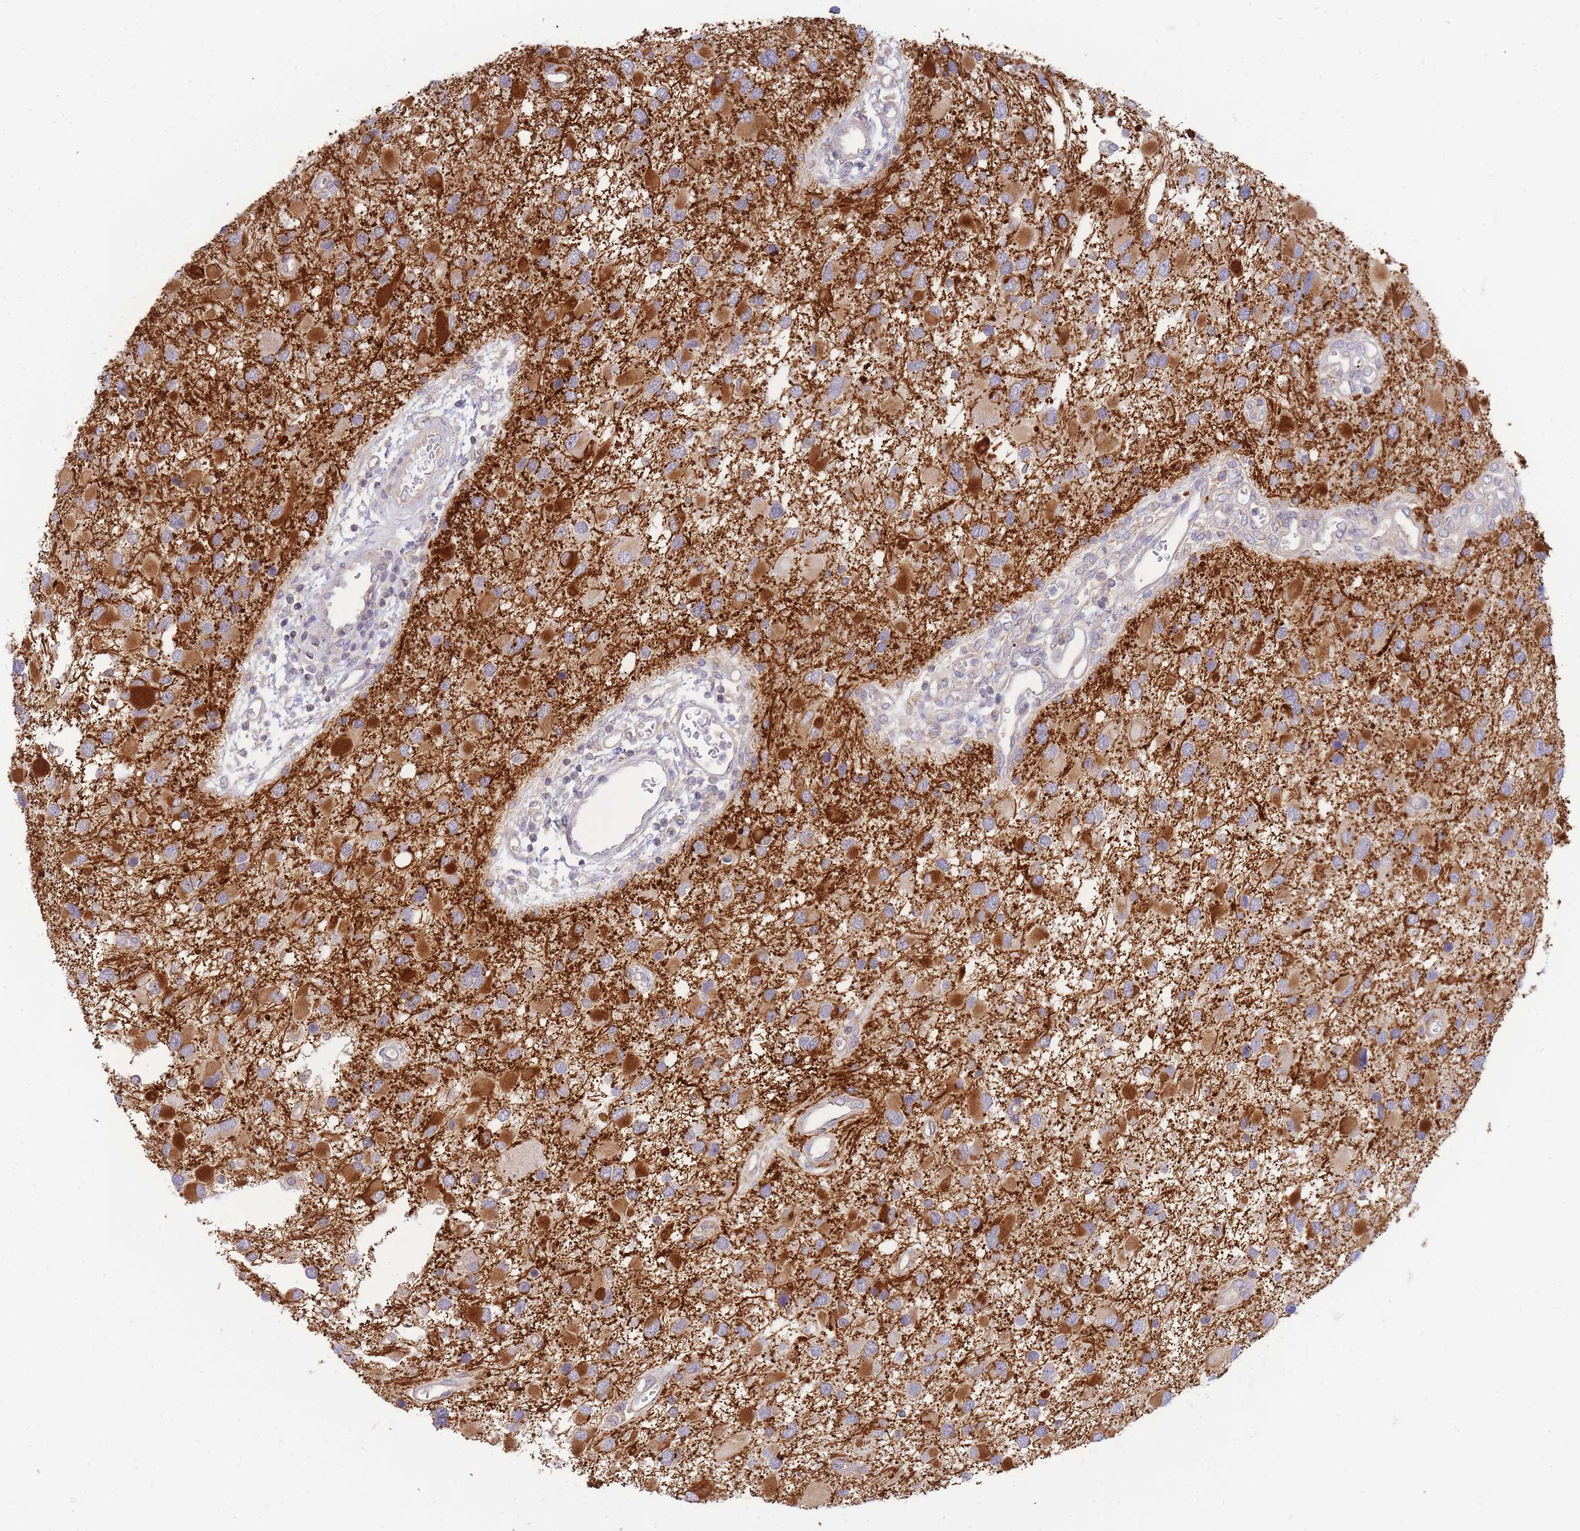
{"staining": {"intensity": "strong", "quantity": "25%-75%", "location": "cytoplasmic/membranous"}, "tissue": "glioma", "cell_type": "Tumor cells", "image_type": "cancer", "snomed": [{"axis": "morphology", "description": "Glioma, malignant, High grade"}, {"axis": "topography", "description": "Brain"}], "caption": "Protein expression by immunohistochemistry (IHC) shows strong cytoplasmic/membranous expression in about 25%-75% of tumor cells in glioma. (brown staining indicates protein expression, while blue staining denotes nuclei).", "gene": "SH2B2", "patient": {"sex": "male", "age": 53}}